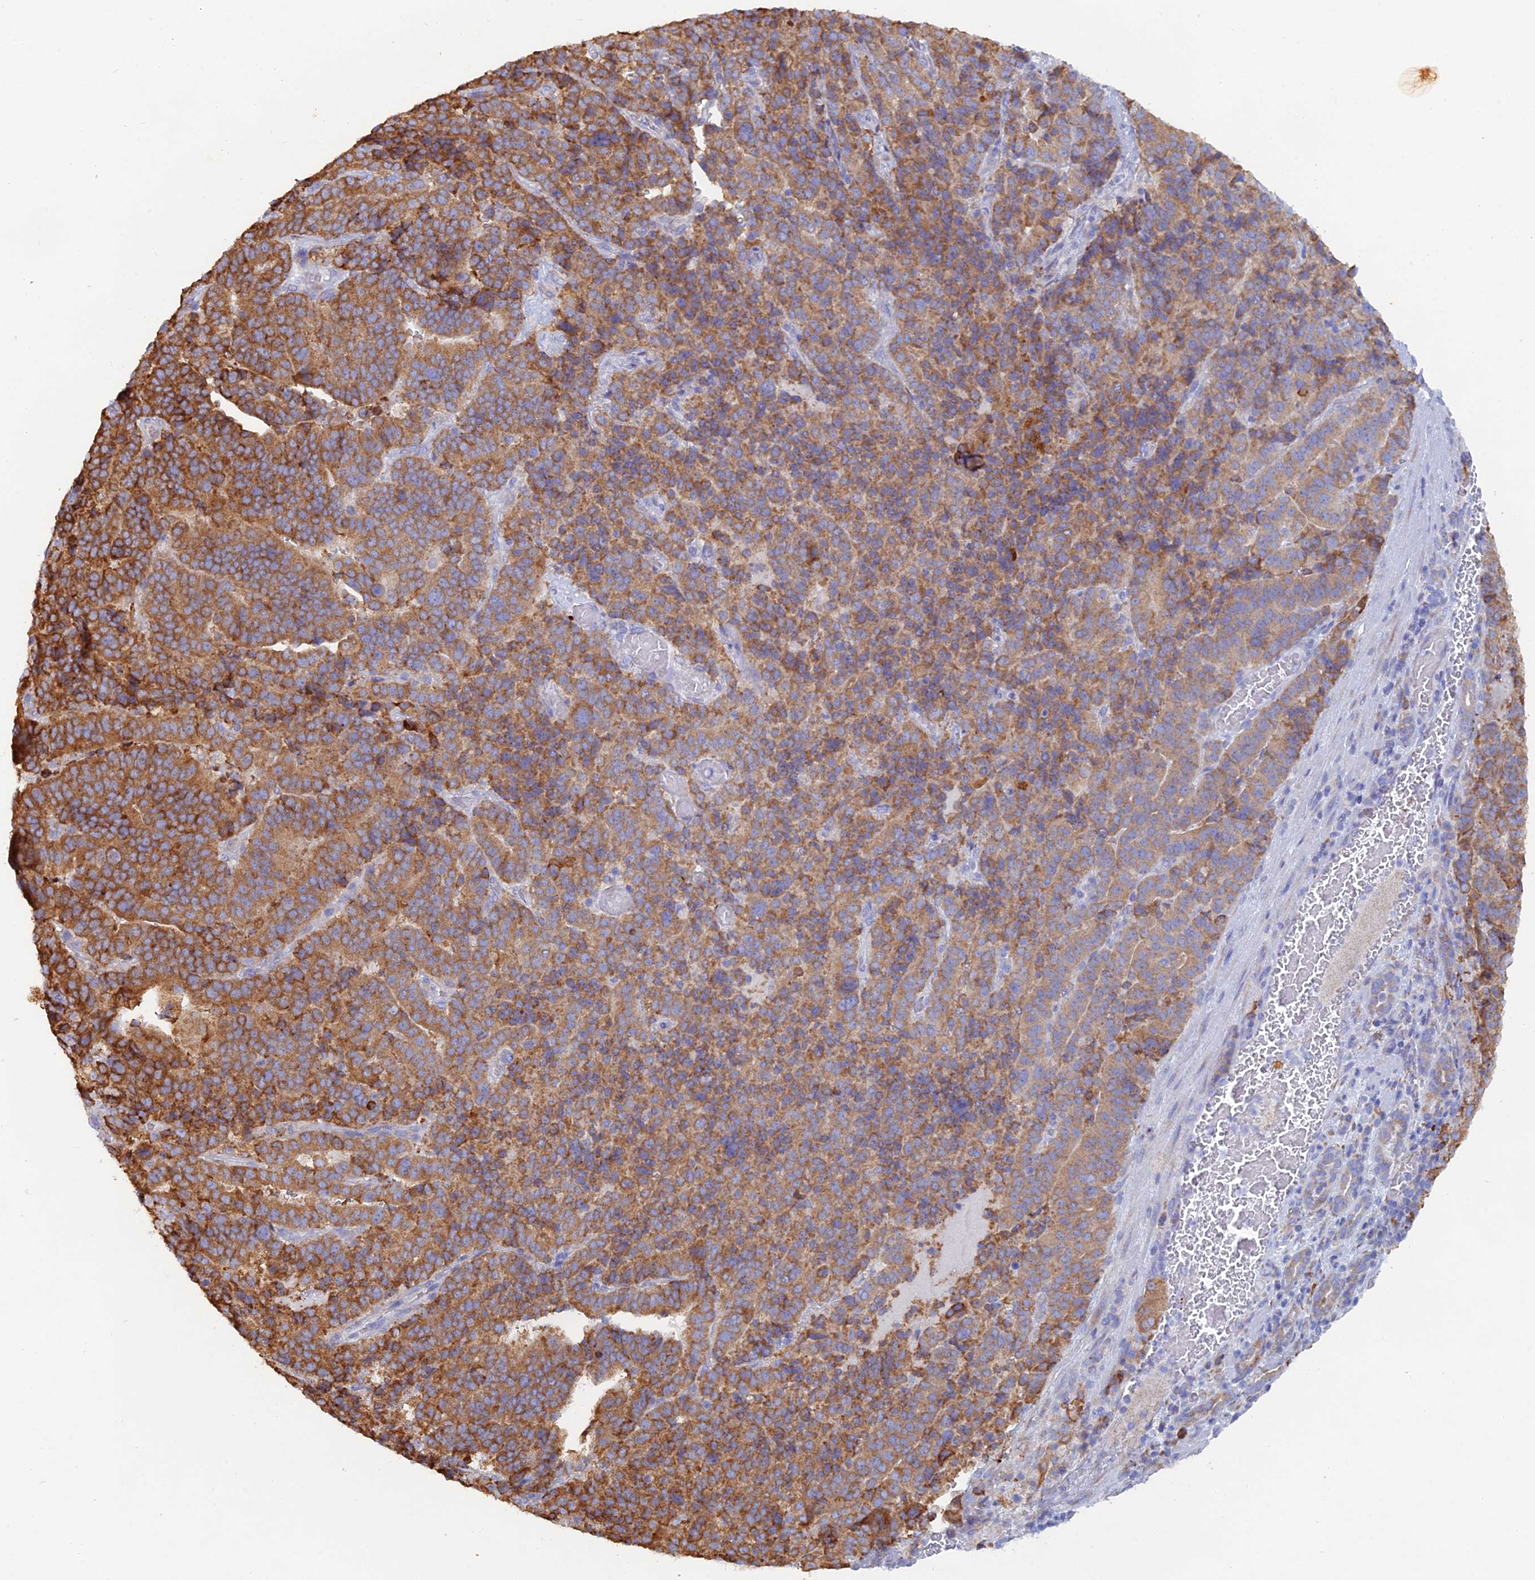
{"staining": {"intensity": "moderate", "quantity": ">75%", "location": "cytoplasmic/membranous"}, "tissue": "stomach cancer", "cell_type": "Tumor cells", "image_type": "cancer", "snomed": [{"axis": "morphology", "description": "Adenocarcinoma, NOS"}, {"axis": "topography", "description": "Stomach"}], "caption": "Tumor cells reveal moderate cytoplasmic/membranous staining in approximately >75% of cells in stomach cancer.", "gene": "WDR35", "patient": {"sex": "male", "age": 48}}